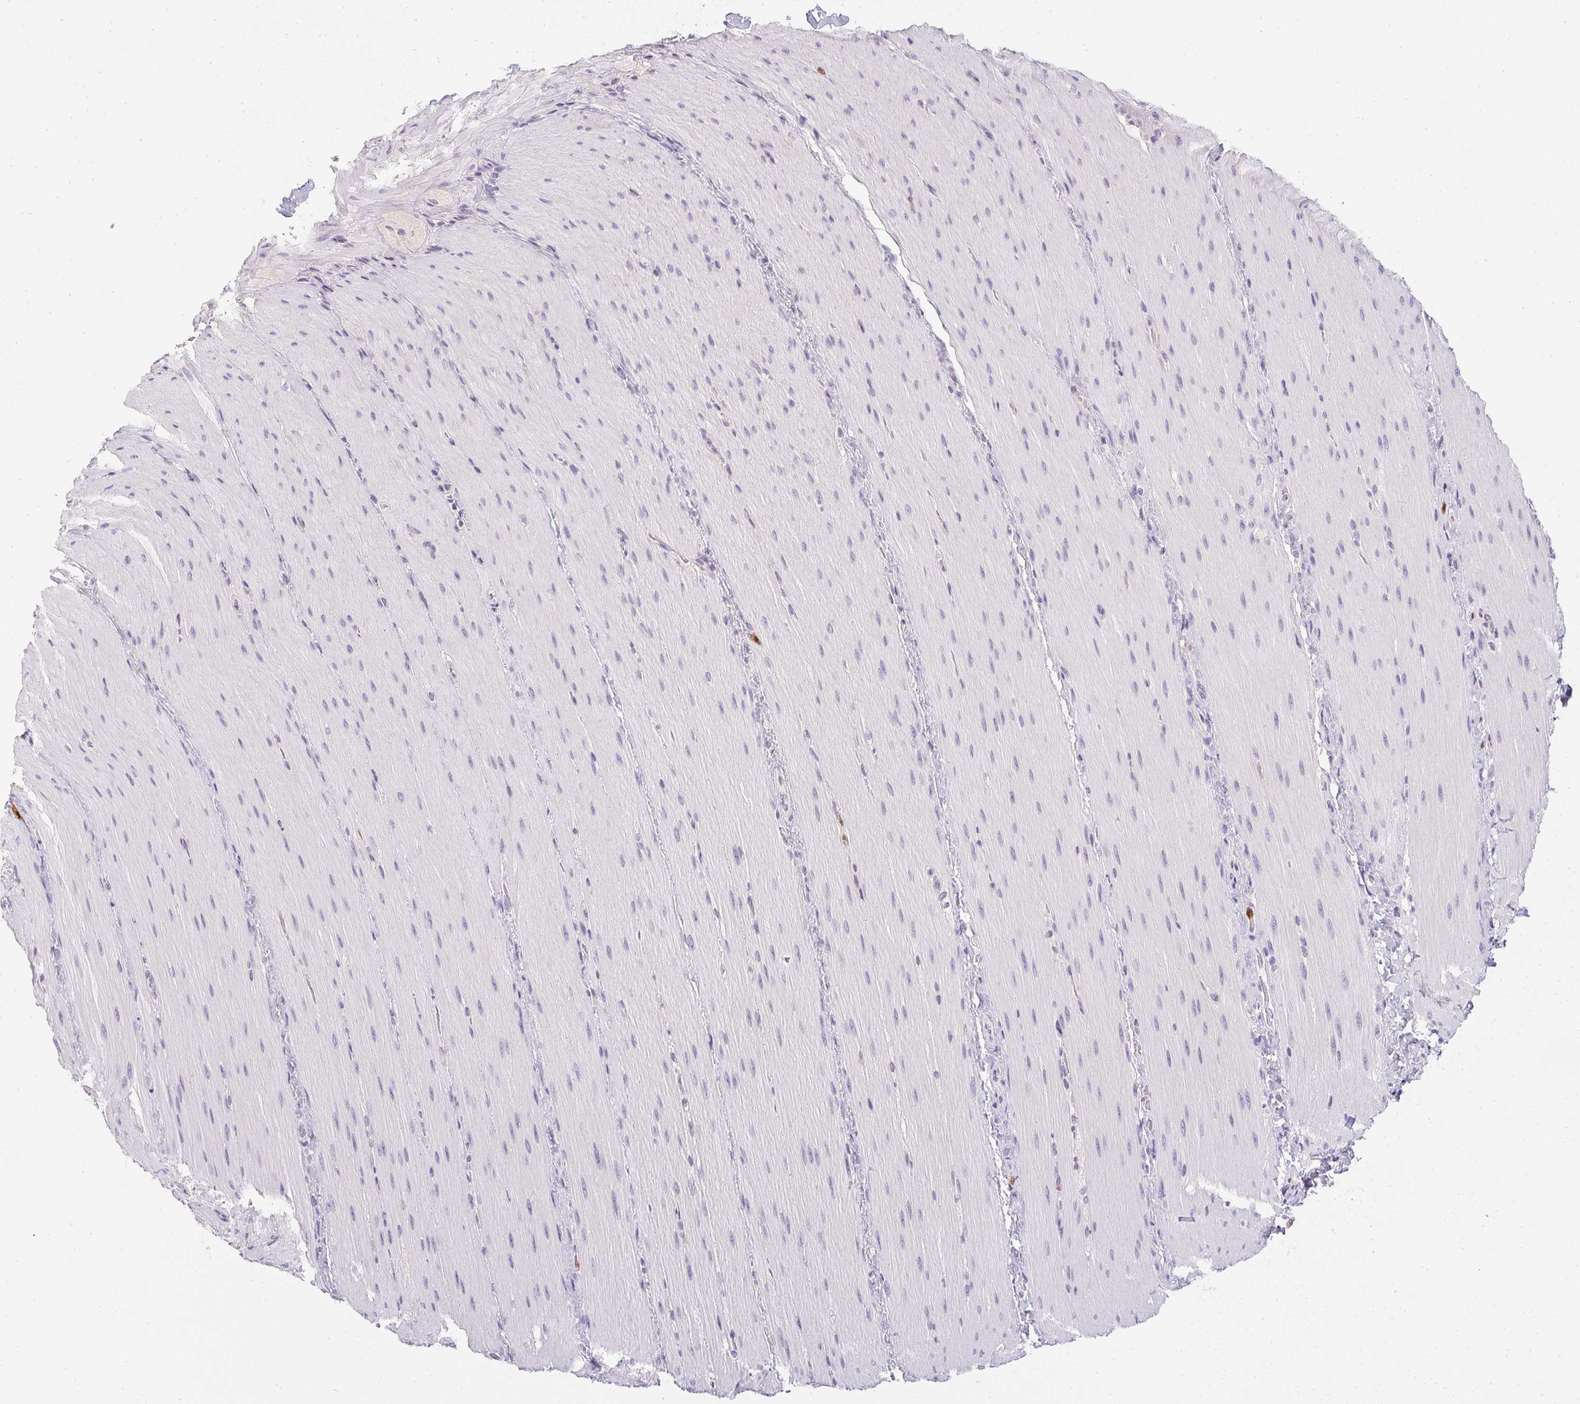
{"staining": {"intensity": "negative", "quantity": "none", "location": "none"}, "tissue": "smooth muscle", "cell_type": "Smooth muscle cells", "image_type": "normal", "snomed": [{"axis": "morphology", "description": "Normal tissue, NOS"}, {"axis": "topography", "description": "Smooth muscle"}, {"axis": "topography", "description": "Colon"}], "caption": "Immunohistochemistry micrograph of unremarkable human smooth muscle stained for a protein (brown), which exhibits no staining in smooth muscle cells.", "gene": "DNAJC5G", "patient": {"sex": "male", "age": 73}}